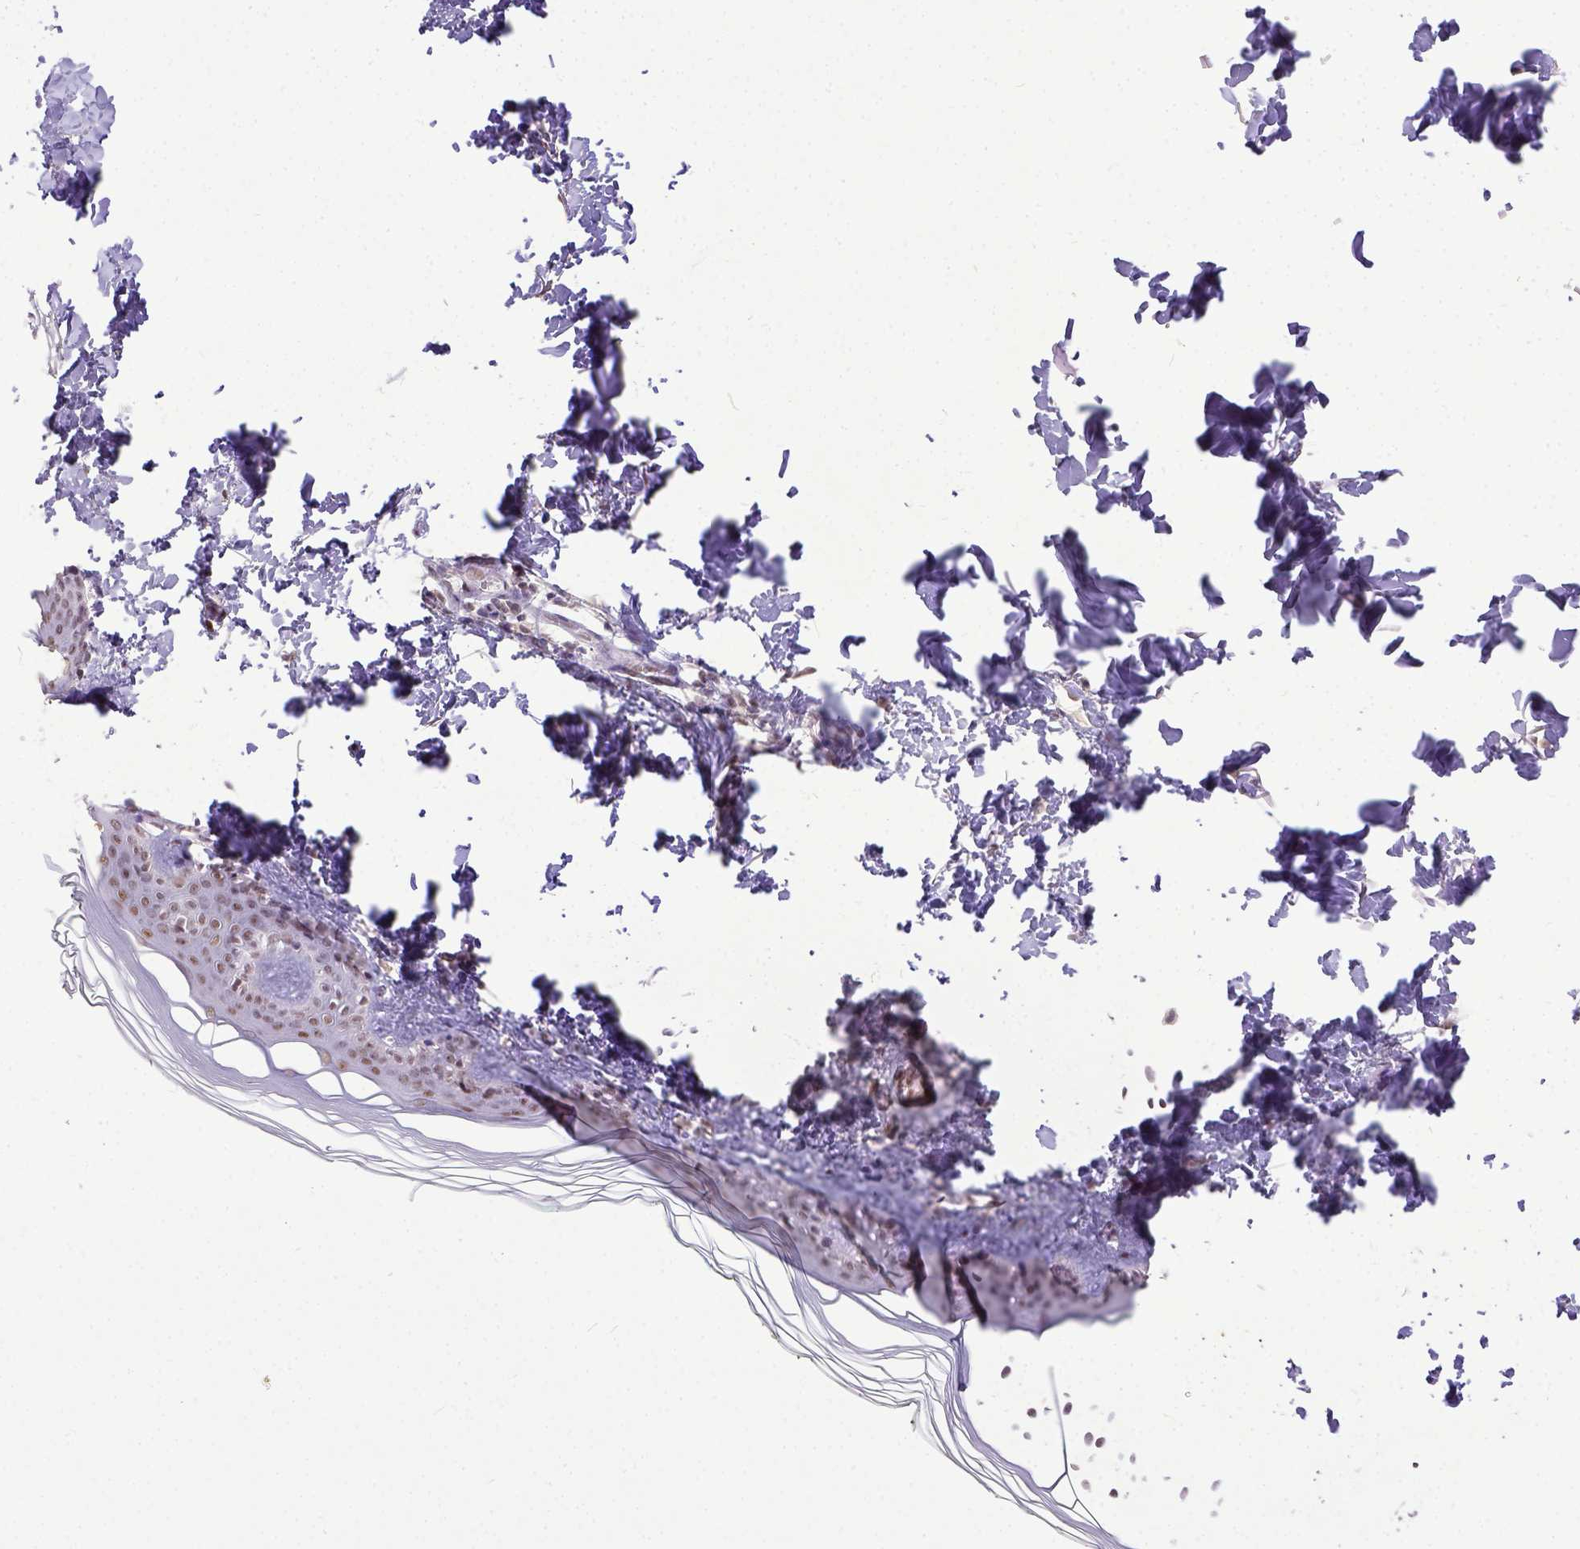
{"staining": {"intensity": "moderate", "quantity": ">75%", "location": "nuclear"}, "tissue": "skin", "cell_type": "Fibroblasts", "image_type": "normal", "snomed": [{"axis": "morphology", "description": "Normal tissue, NOS"}, {"axis": "topography", "description": "Skin"}, {"axis": "topography", "description": "Peripheral nerve tissue"}], "caption": "IHC staining of normal skin, which demonstrates medium levels of moderate nuclear staining in approximately >75% of fibroblasts indicating moderate nuclear protein staining. The staining was performed using DAB (brown) for protein detection and nuclei were counterstained in hematoxylin (blue).", "gene": "ERCC1", "patient": {"sex": "female", "age": 45}}